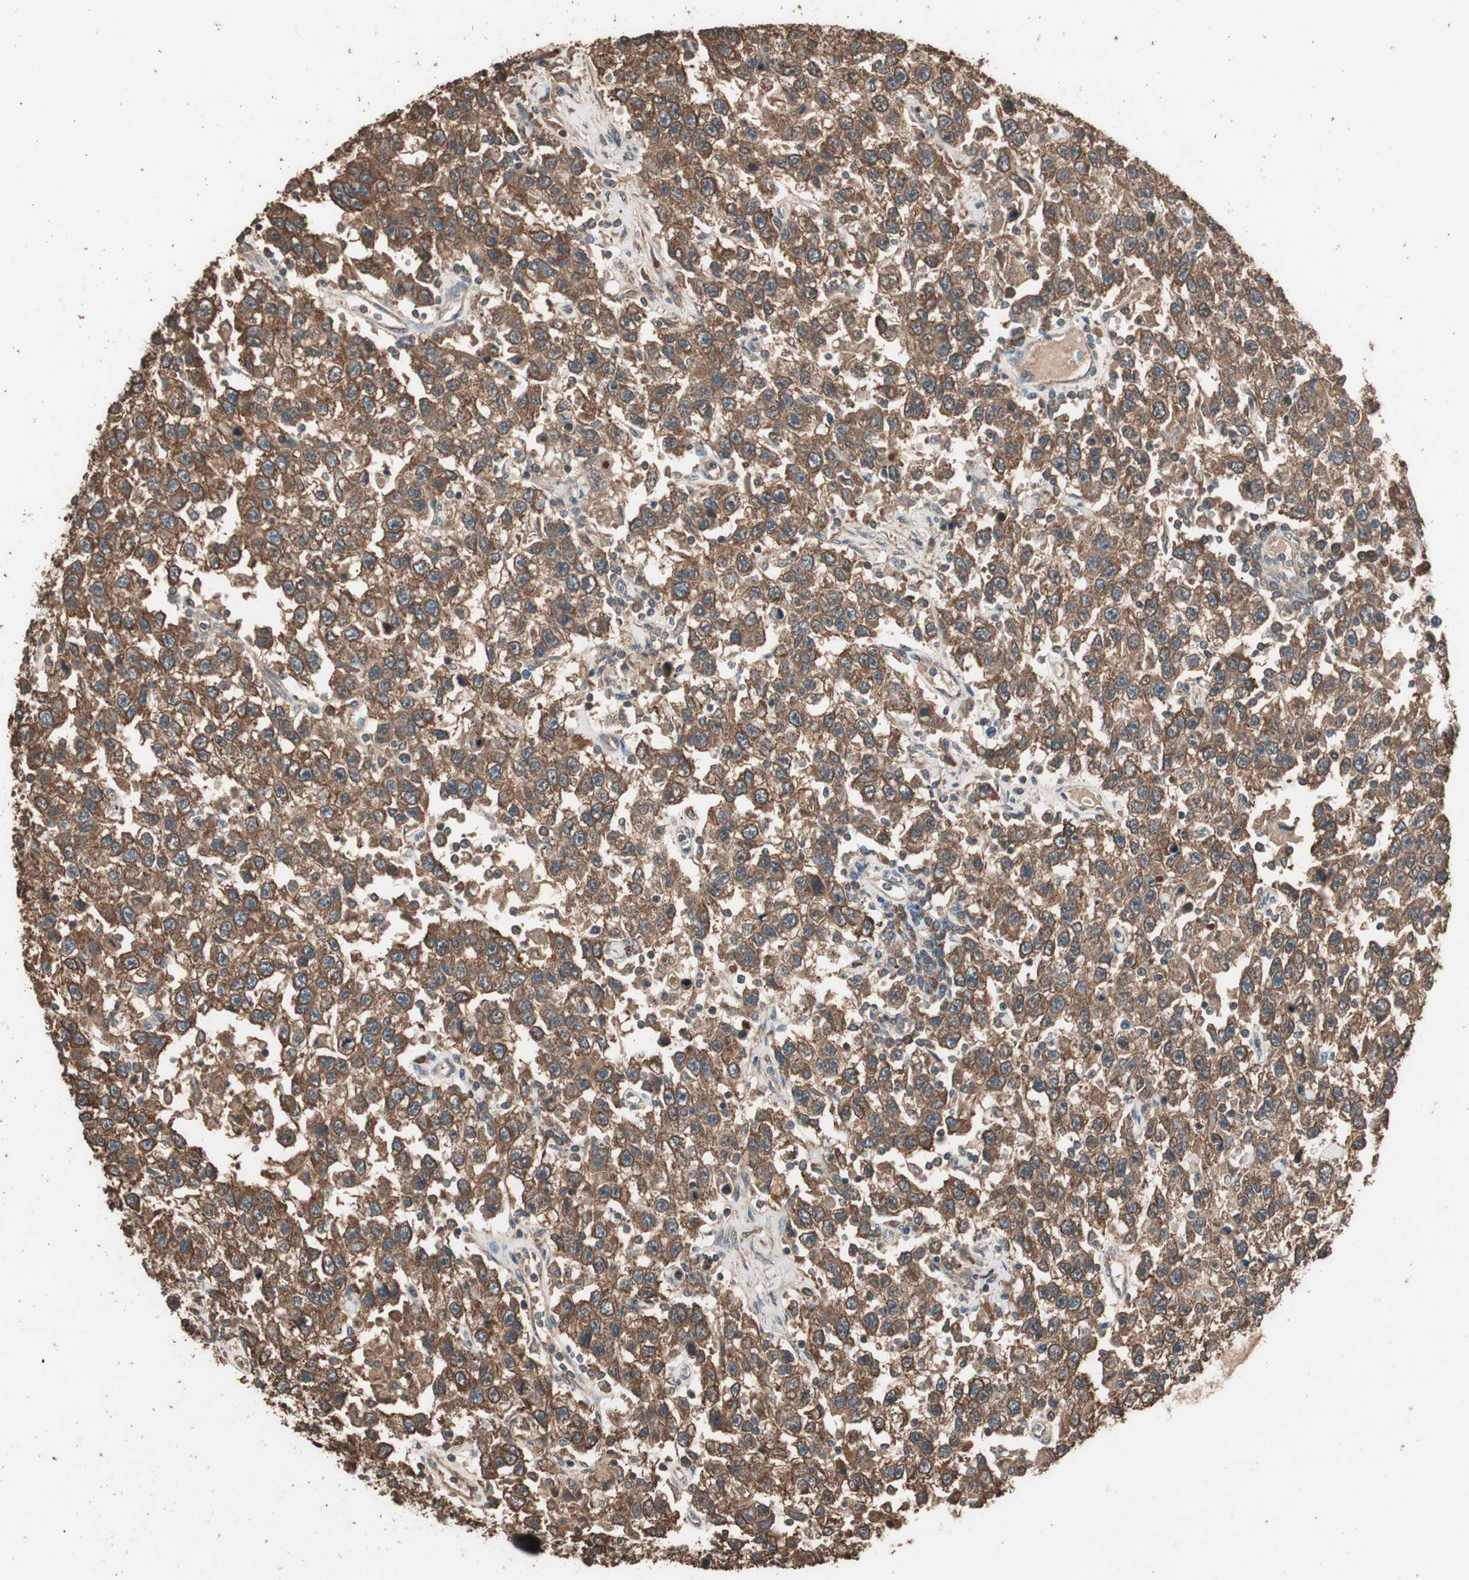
{"staining": {"intensity": "strong", "quantity": ">75%", "location": "cytoplasmic/membranous"}, "tissue": "testis cancer", "cell_type": "Tumor cells", "image_type": "cancer", "snomed": [{"axis": "morphology", "description": "Seminoma, NOS"}, {"axis": "topography", "description": "Testis"}], "caption": "A brown stain labels strong cytoplasmic/membranous expression of a protein in testis seminoma tumor cells.", "gene": "CCN4", "patient": {"sex": "male", "age": 41}}